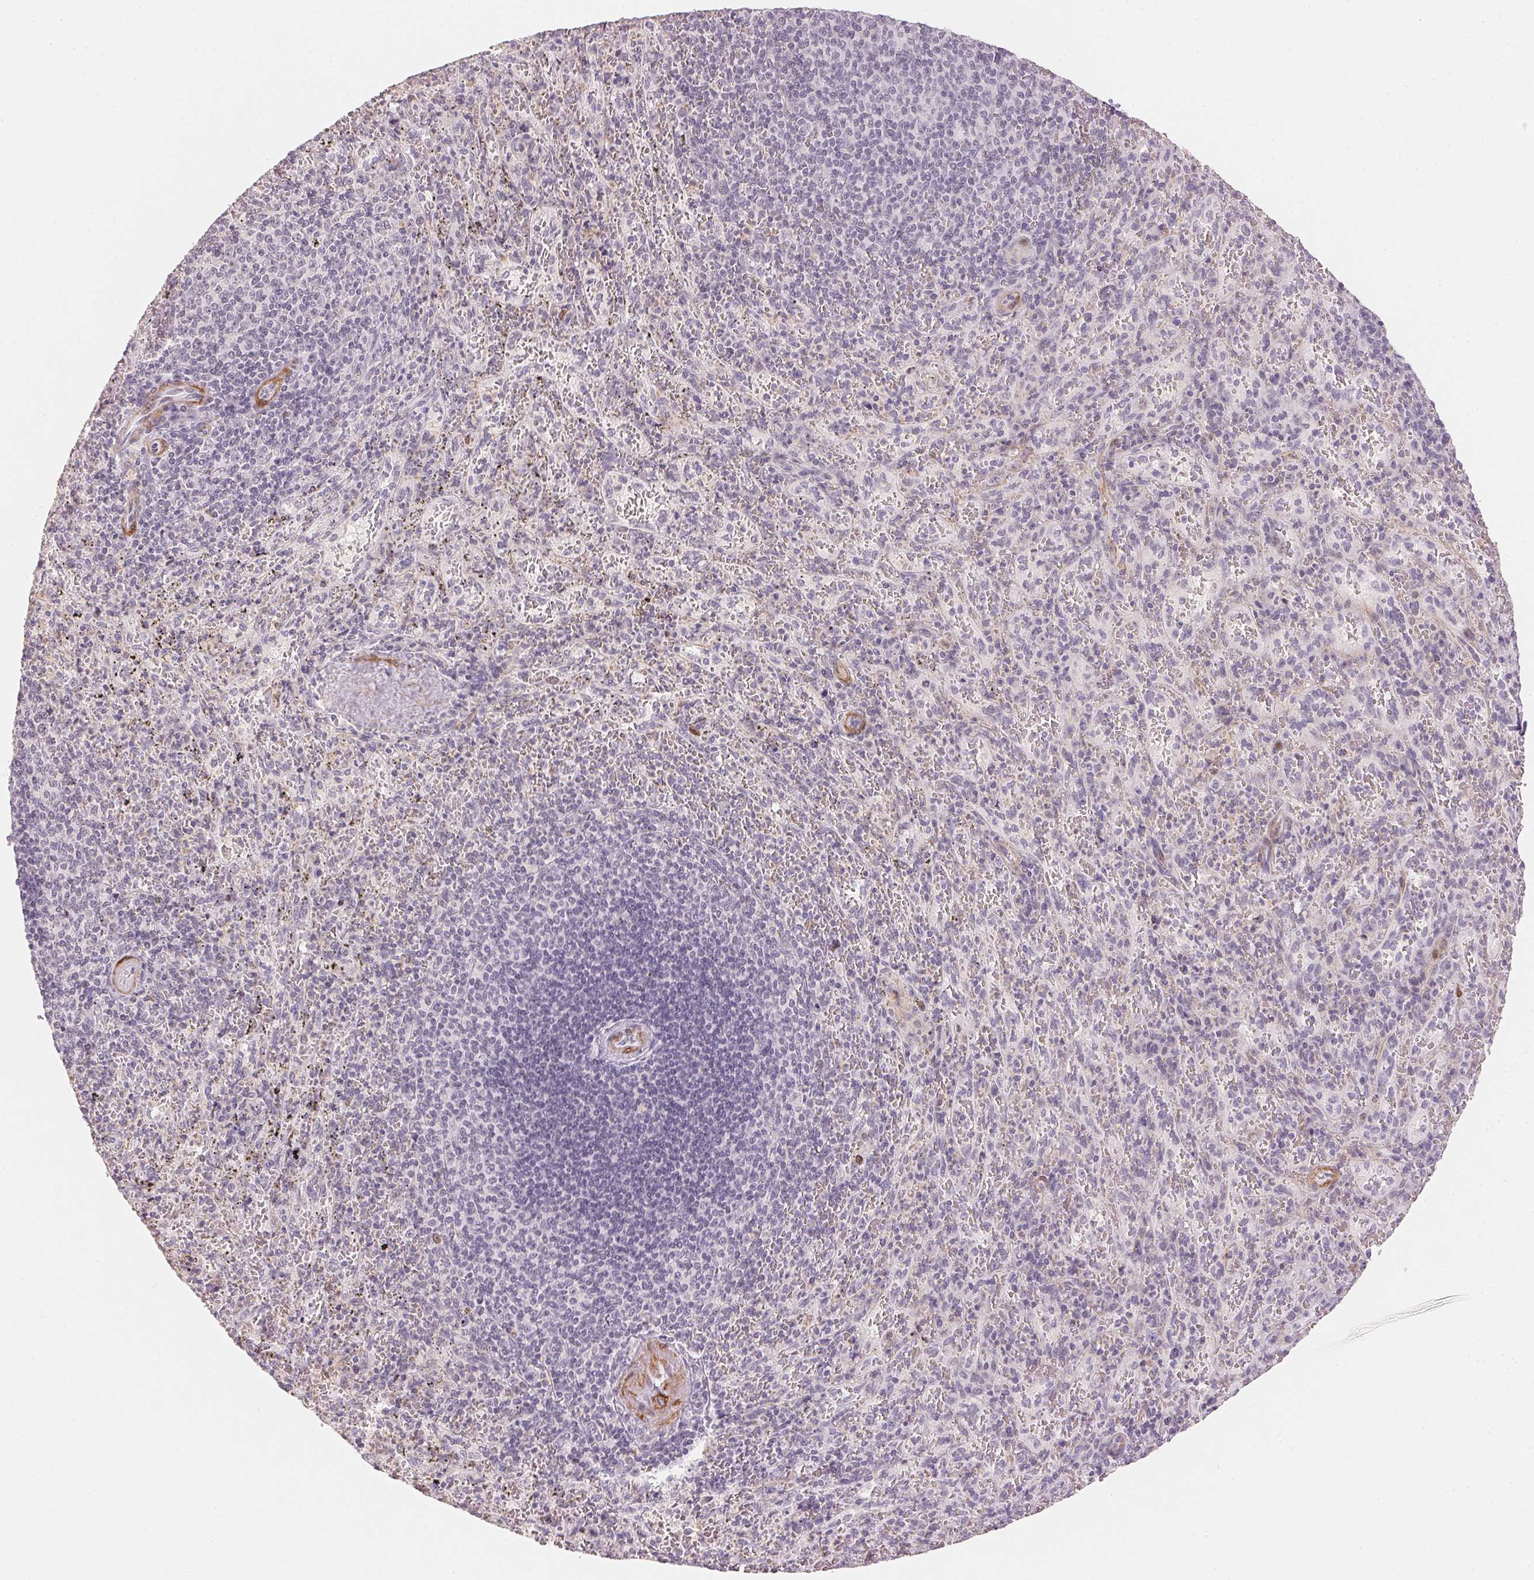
{"staining": {"intensity": "negative", "quantity": "none", "location": "none"}, "tissue": "spleen", "cell_type": "Cells in red pulp", "image_type": "normal", "snomed": [{"axis": "morphology", "description": "Normal tissue, NOS"}, {"axis": "topography", "description": "Spleen"}], "caption": "The IHC photomicrograph has no significant staining in cells in red pulp of spleen. Nuclei are stained in blue.", "gene": "SMTN", "patient": {"sex": "male", "age": 57}}